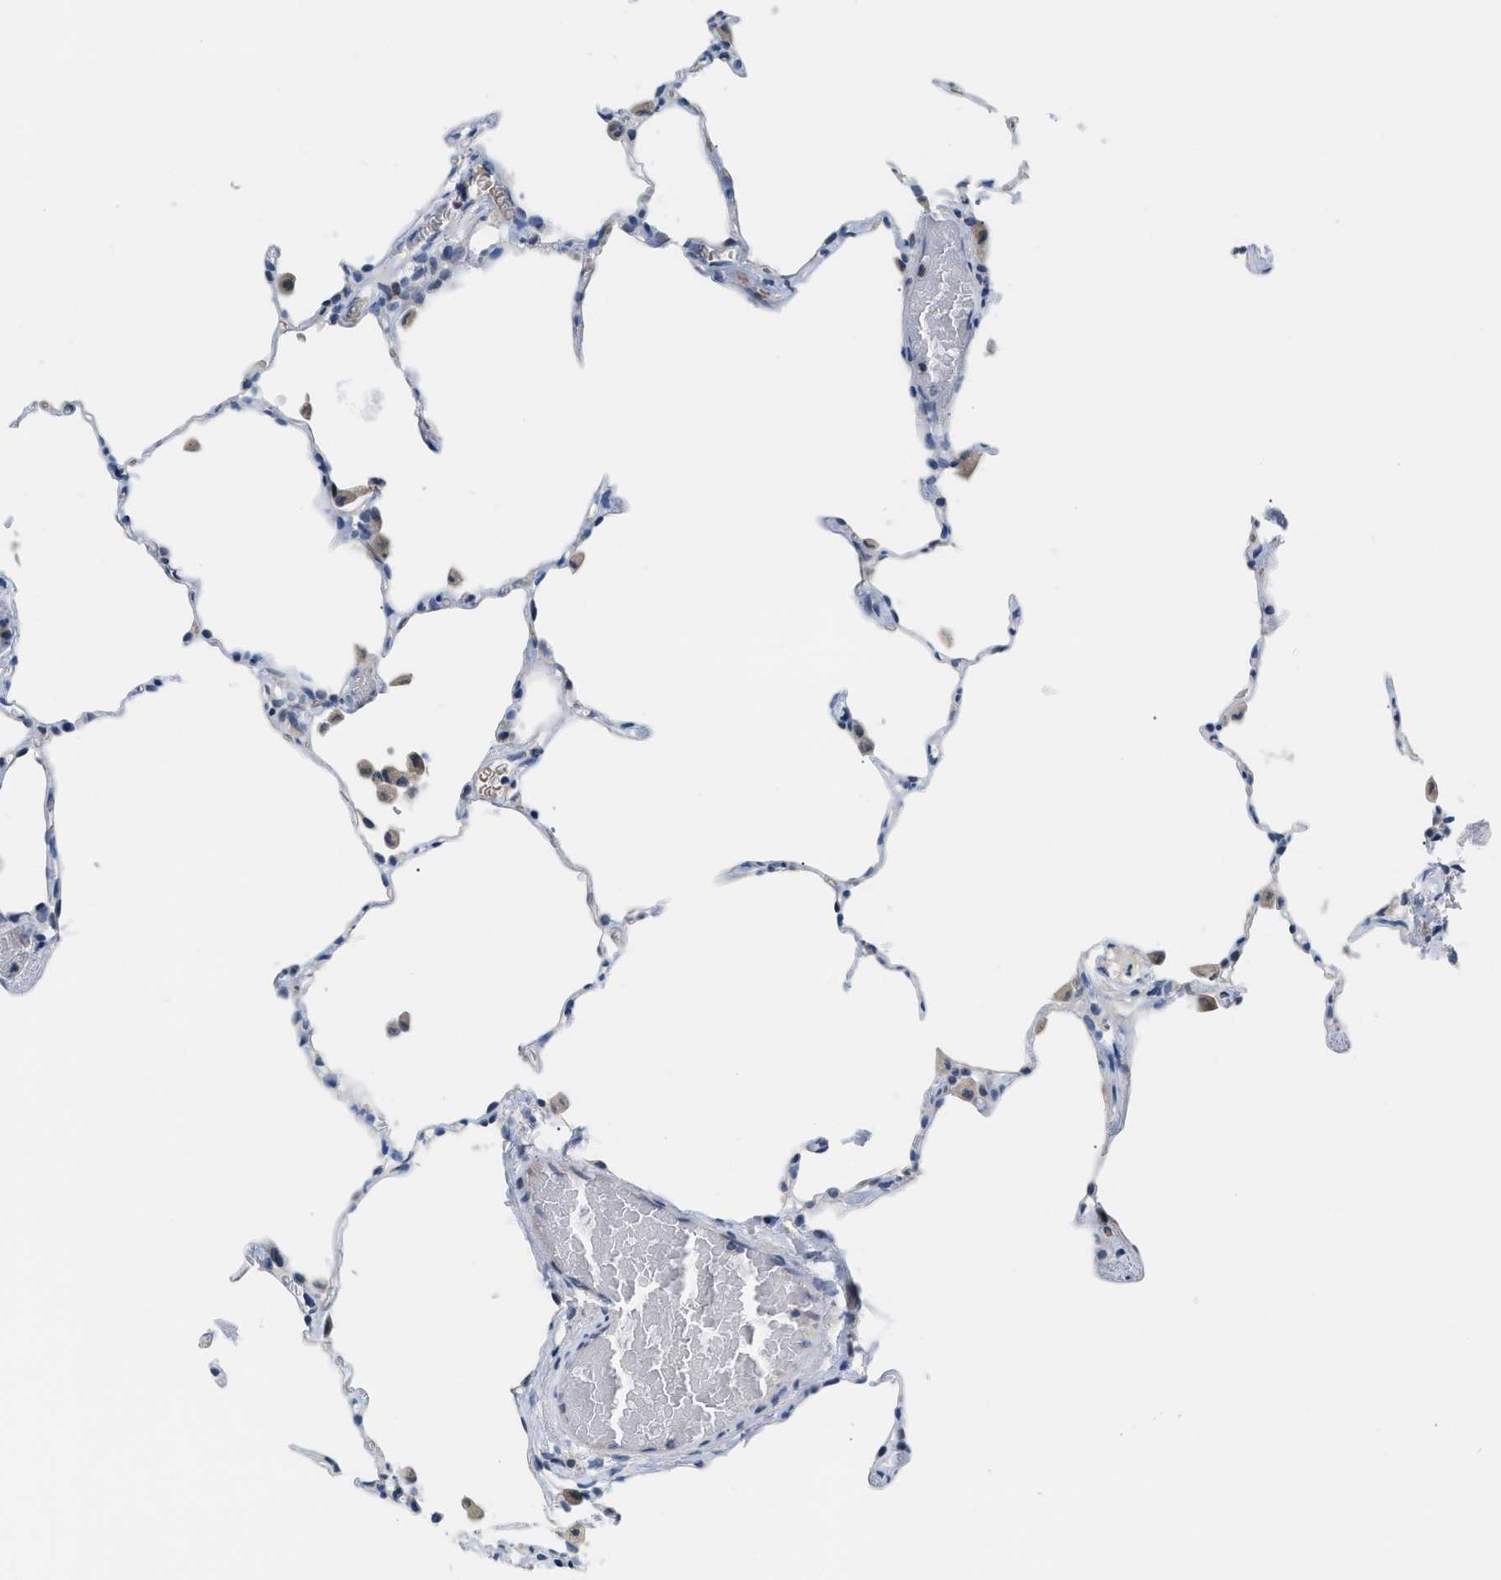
{"staining": {"intensity": "negative", "quantity": "none", "location": "none"}, "tissue": "lung", "cell_type": "Alveolar cells", "image_type": "normal", "snomed": [{"axis": "morphology", "description": "Normal tissue, NOS"}, {"axis": "topography", "description": "Lung"}], "caption": "Immunohistochemistry (IHC) photomicrograph of normal lung stained for a protein (brown), which shows no positivity in alveolar cells.", "gene": "PSAT1", "patient": {"sex": "female", "age": 49}}